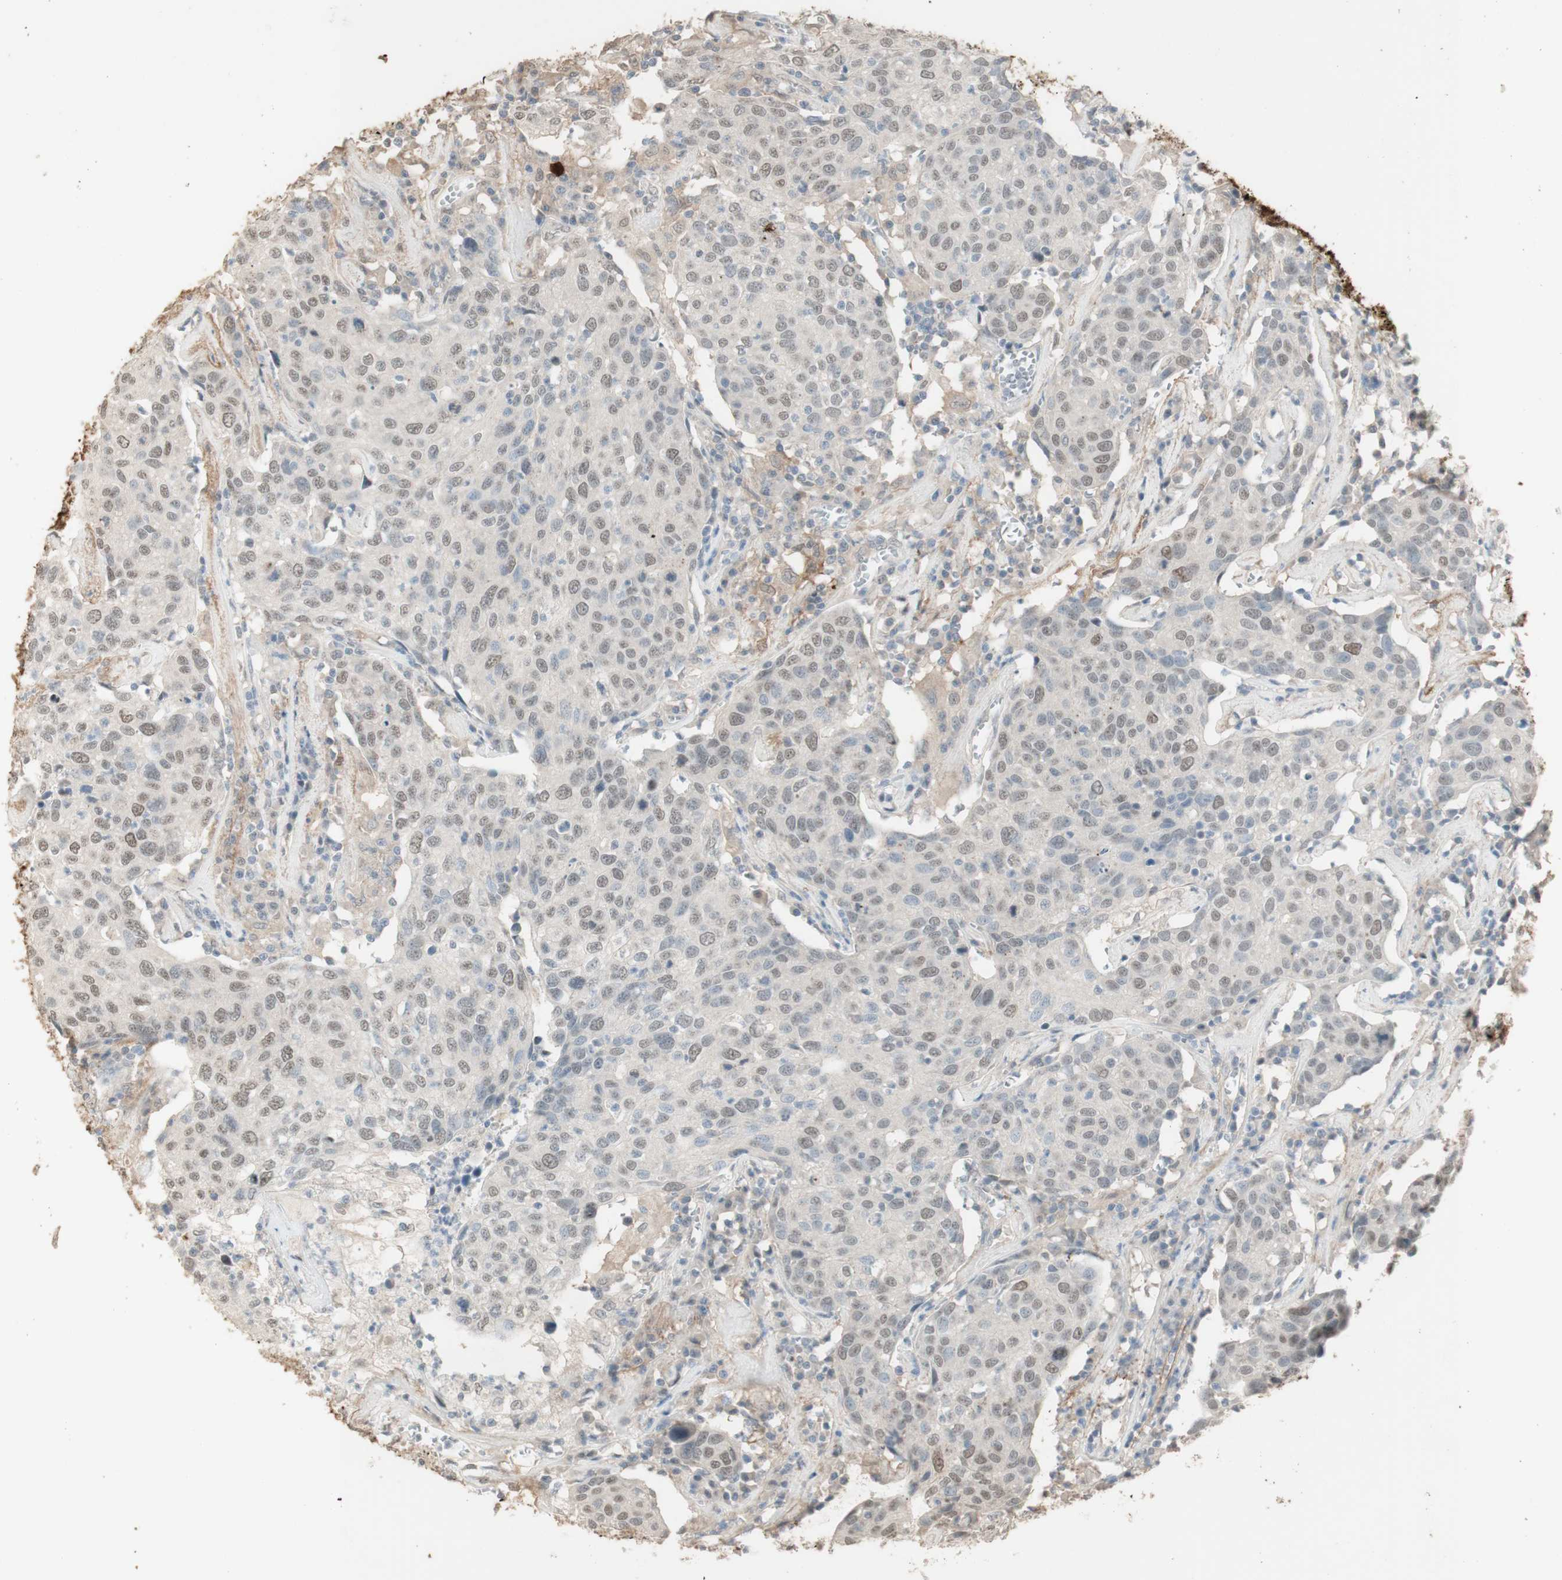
{"staining": {"intensity": "weak", "quantity": "<25%", "location": "nuclear"}, "tissue": "head and neck cancer", "cell_type": "Tumor cells", "image_type": "cancer", "snomed": [{"axis": "morphology", "description": "Adenocarcinoma, NOS"}, {"axis": "topography", "description": "Salivary gland"}, {"axis": "topography", "description": "Head-Neck"}], "caption": "There is no significant positivity in tumor cells of head and neck adenocarcinoma. The staining is performed using DAB brown chromogen with nuclei counter-stained in using hematoxylin.", "gene": "MUC3A", "patient": {"sex": "female", "age": 65}}